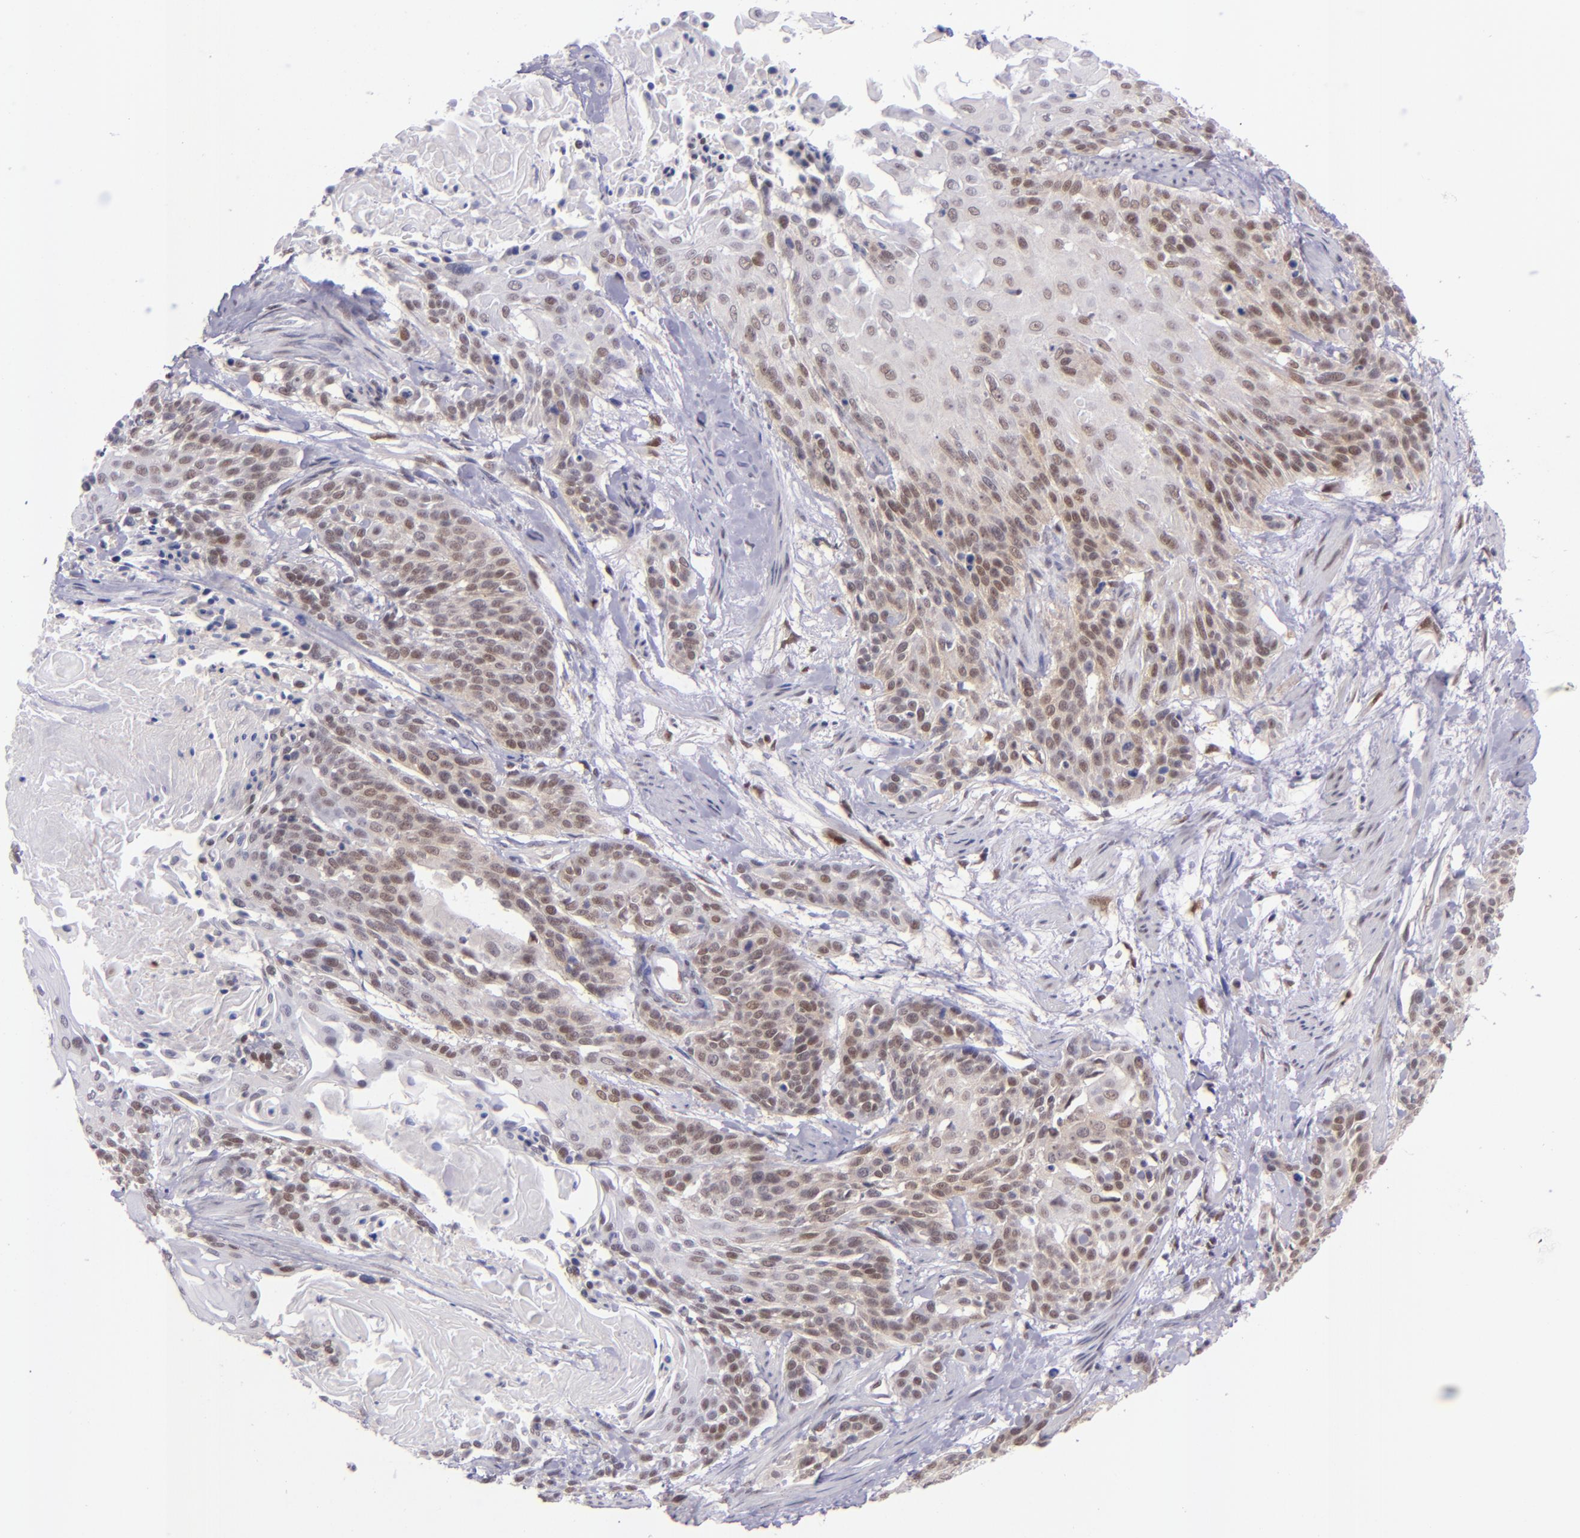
{"staining": {"intensity": "weak", "quantity": ">75%", "location": "nuclear"}, "tissue": "cervical cancer", "cell_type": "Tumor cells", "image_type": "cancer", "snomed": [{"axis": "morphology", "description": "Squamous cell carcinoma, NOS"}, {"axis": "topography", "description": "Cervix"}], "caption": "The immunohistochemical stain labels weak nuclear staining in tumor cells of squamous cell carcinoma (cervical) tissue.", "gene": "BAG1", "patient": {"sex": "female", "age": 57}}